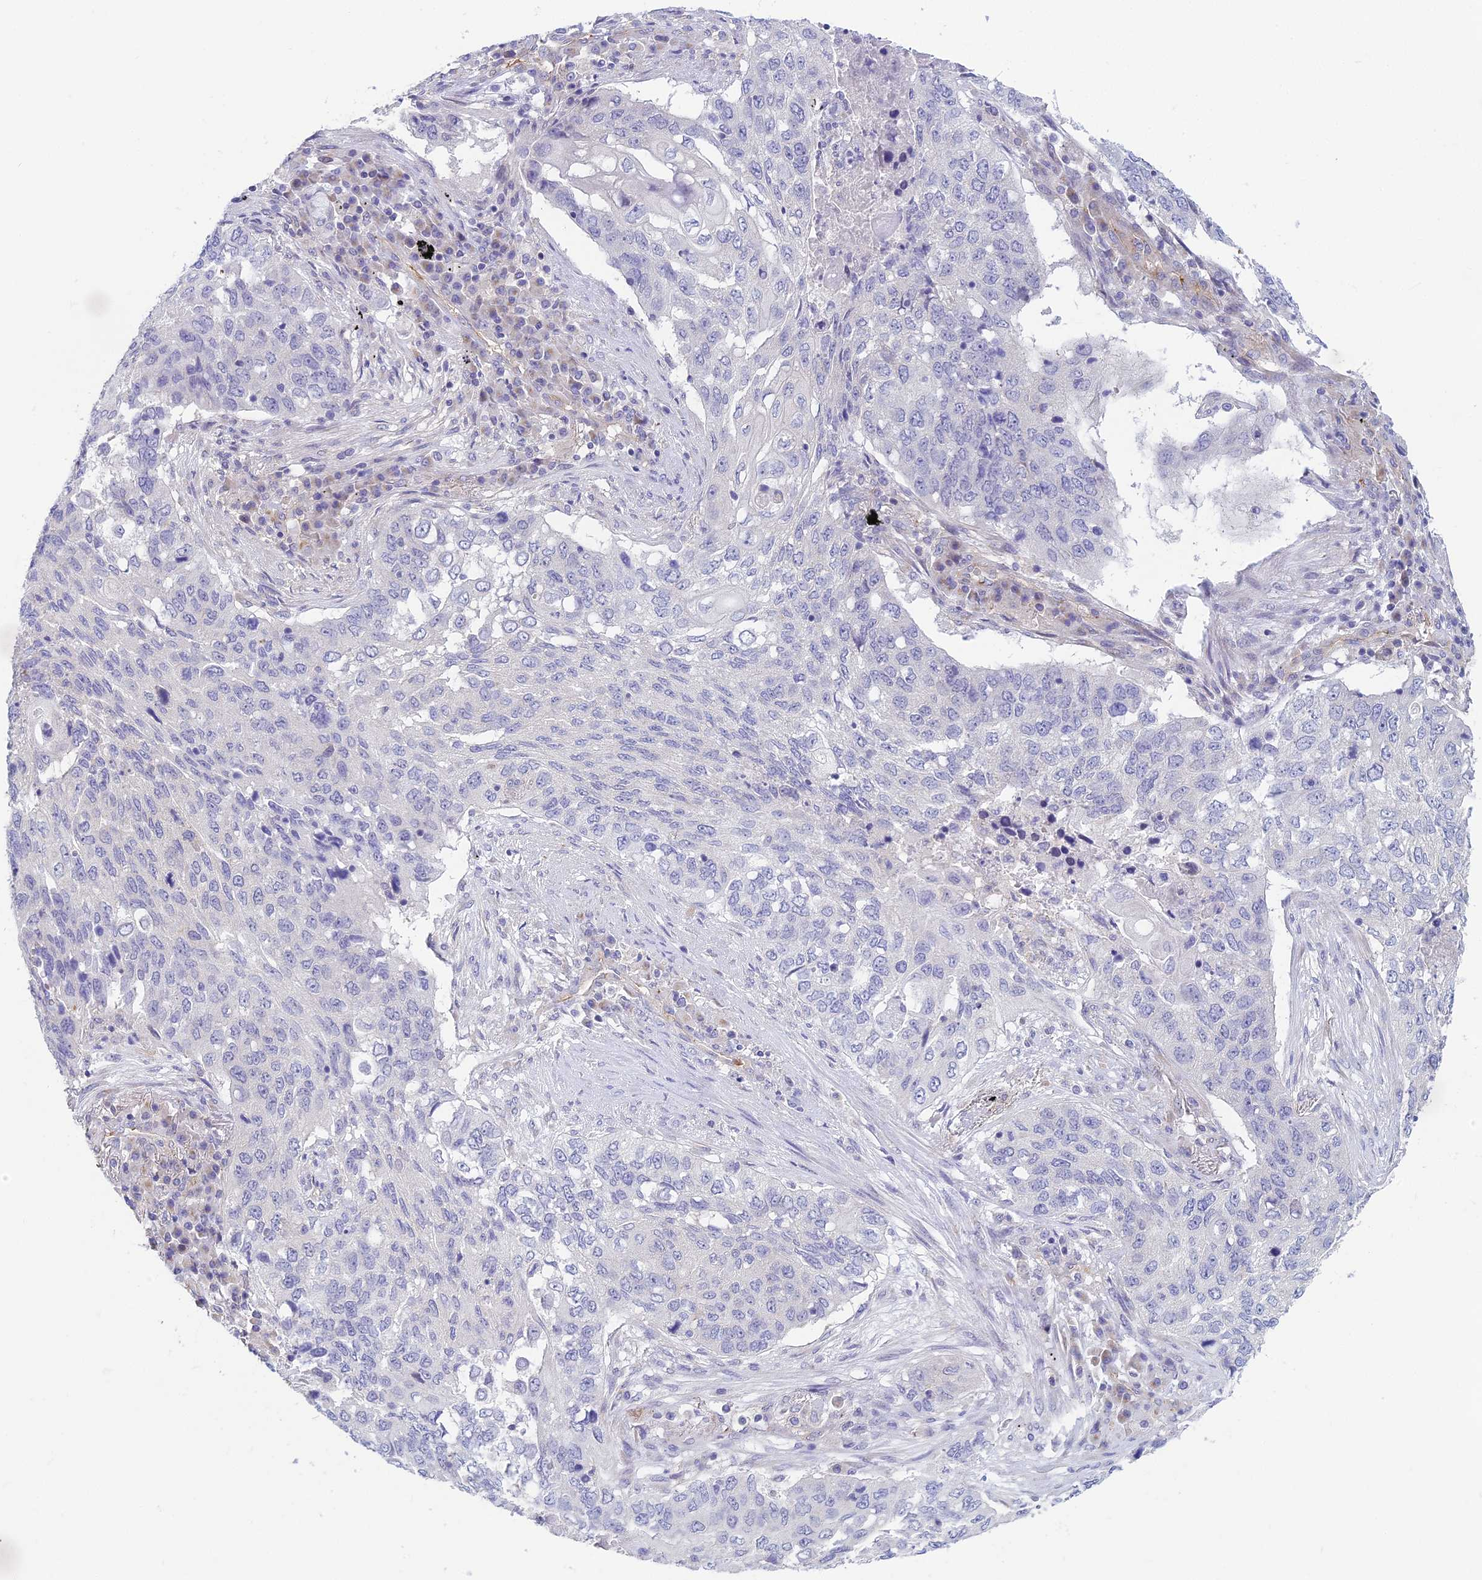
{"staining": {"intensity": "negative", "quantity": "none", "location": "none"}, "tissue": "lung cancer", "cell_type": "Tumor cells", "image_type": "cancer", "snomed": [{"axis": "morphology", "description": "Squamous cell carcinoma, NOS"}, {"axis": "topography", "description": "Lung"}], "caption": "An immunohistochemistry micrograph of squamous cell carcinoma (lung) is shown. There is no staining in tumor cells of squamous cell carcinoma (lung).", "gene": "ZNF564", "patient": {"sex": "female", "age": 63}}